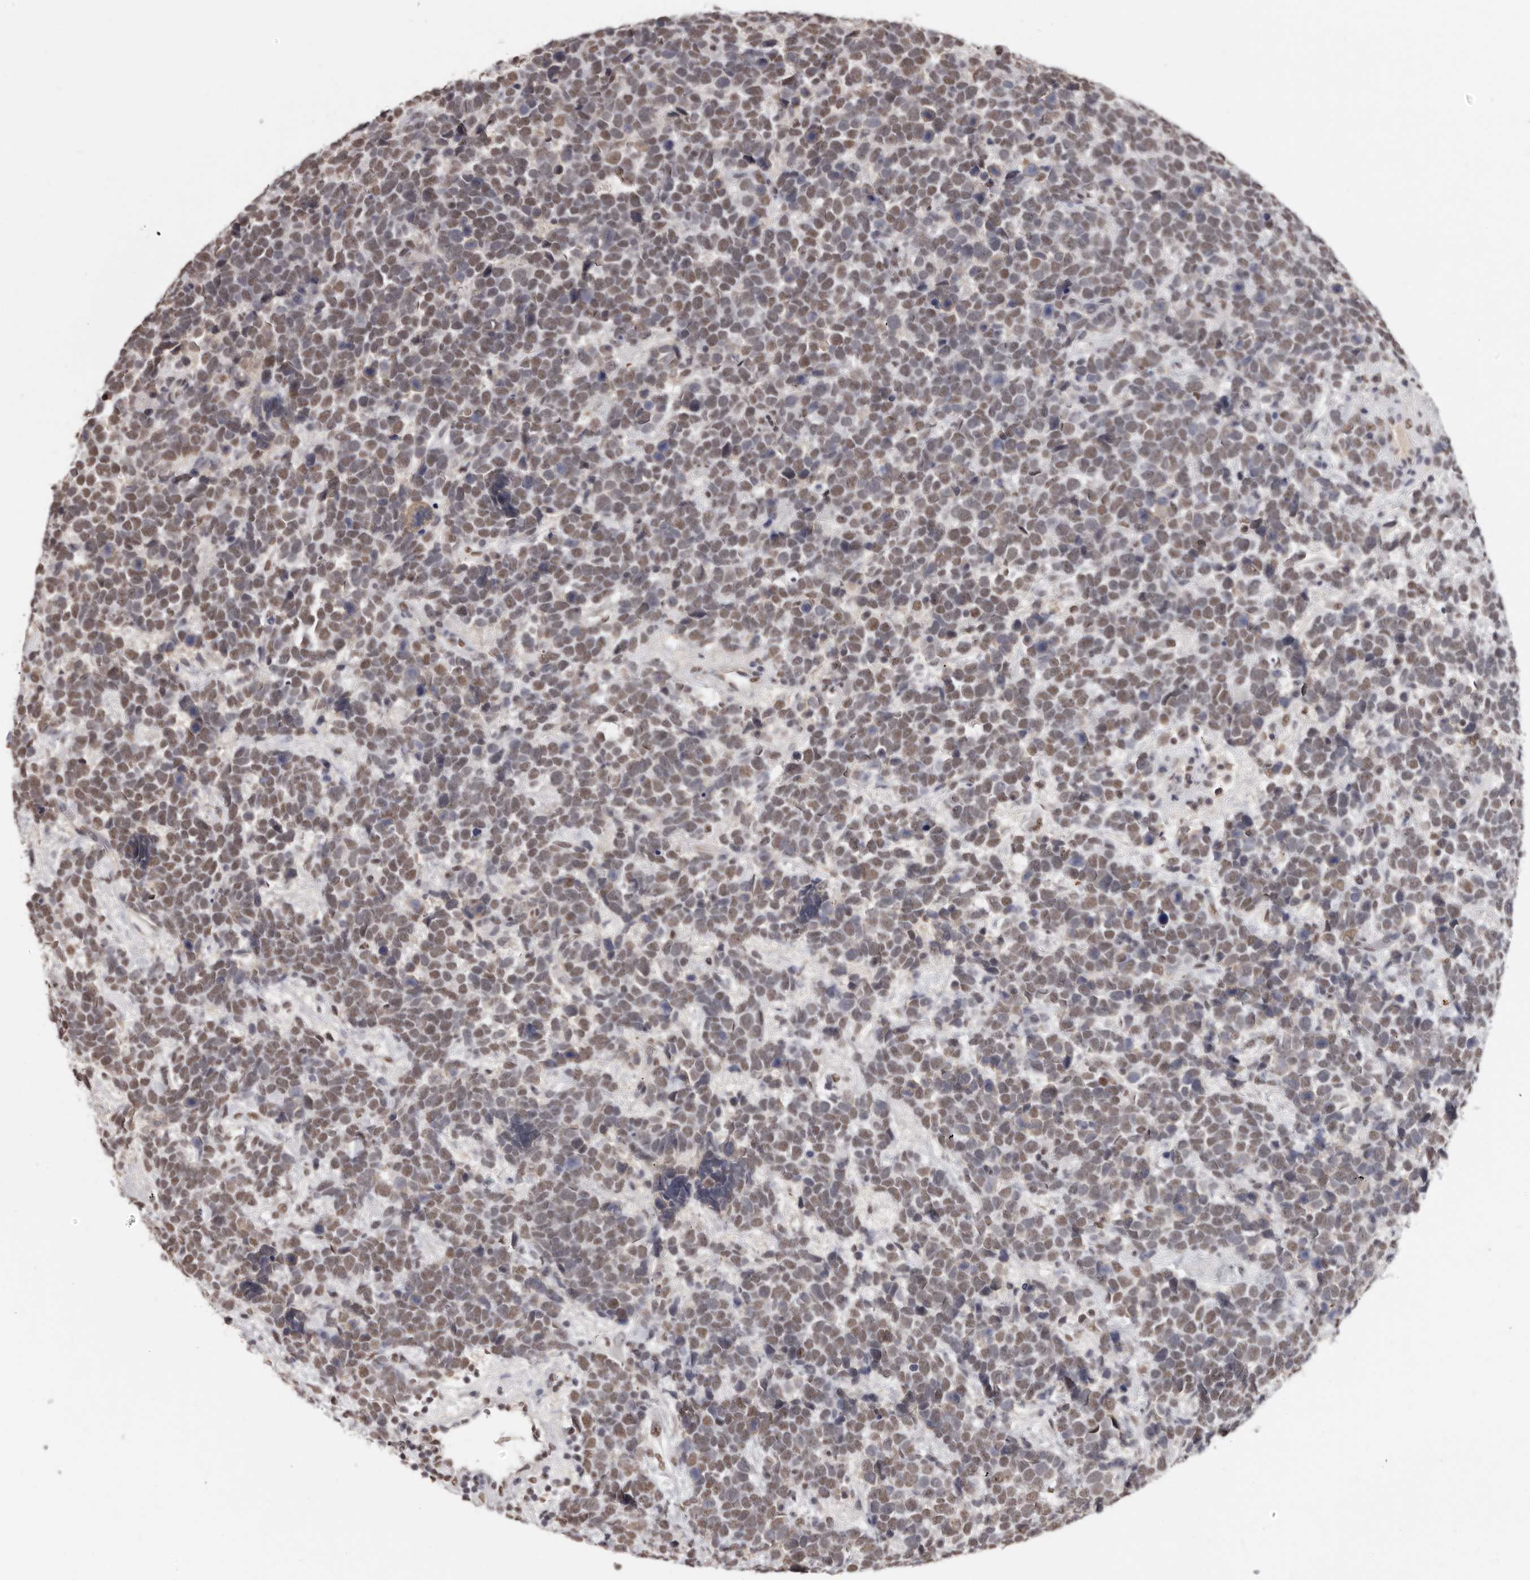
{"staining": {"intensity": "weak", "quantity": ">75%", "location": "nuclear"}, "tissue": "urothelial cancer", "cell_type": "Tumor cells", "image_type": "cancer", "snomed": [{"axis": "morphology", "description": "Urothelial carcinoma, High grade"}, {"axis": "topography", "description": "Urinary bladder"}], "caption": "IHC (DAB (3,3'-diaminobenzidine)) staining of urothelial cancer reveals weak nuclear protein staining in approximately >75% of tumor cells.", "gene": "SCAF4", "patient": {"sex": "female", "age": 82}}